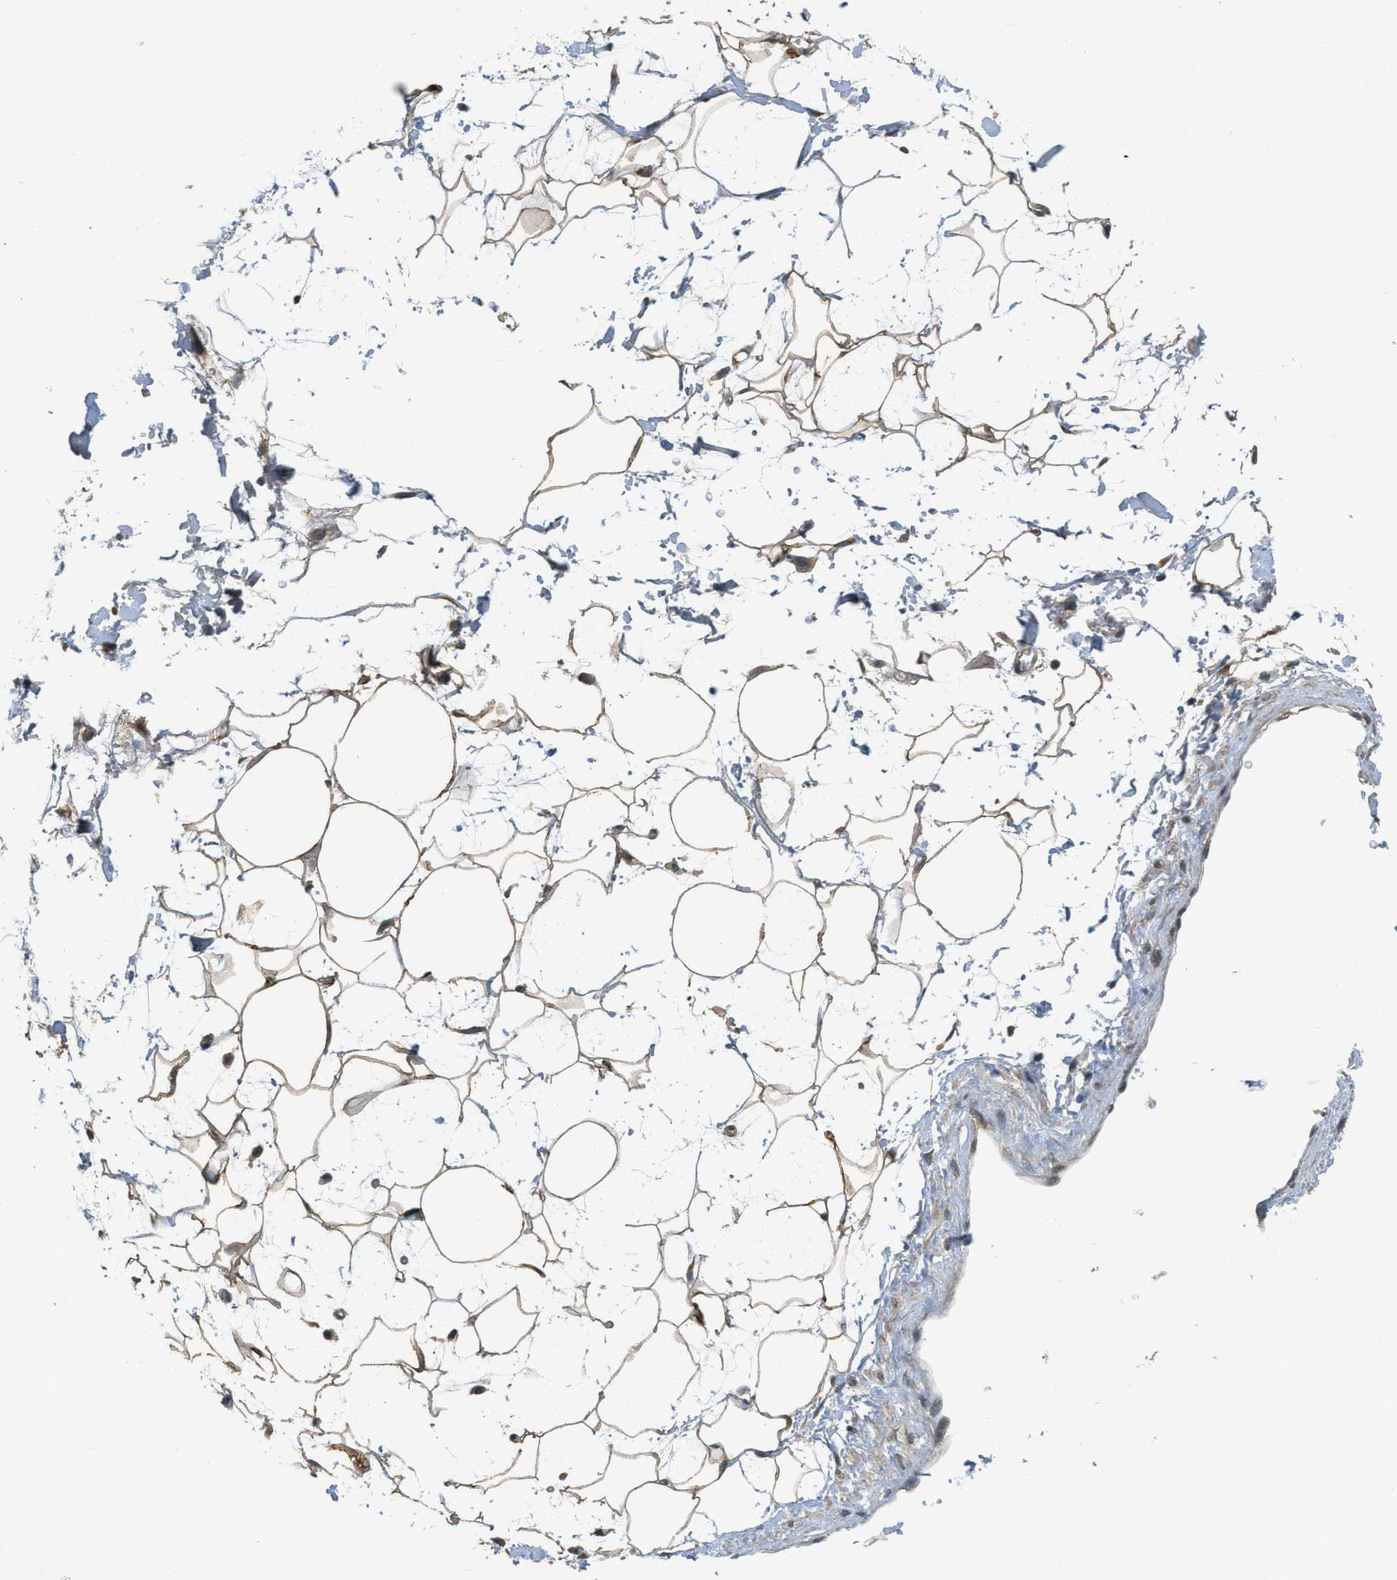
{"staining": {"intensity": "moderate", "quantity": ">75%", "location": "cytoplasmic/membranous"}, "tissue": "adipose tissue", "cell_type": "Adipocytes", "image_type": "normal", "snomed": [{"axis": "morphology", "description": "Normal tissue, NOS"}, {"axis": "topography", "description": "Soft tissue"}], "caption": "IHC (DAB) staining of normal adipose tissue exhibits moderate cytoplasmic/membranous protein staining in approximately >75% of adipocytes. (DAB (3,3'-diaminobenzidine) IHC with brightfield microscopy, high magnification).", "gene": "IGF2BP2", "patient": {"sex": "male", "age": 72}}